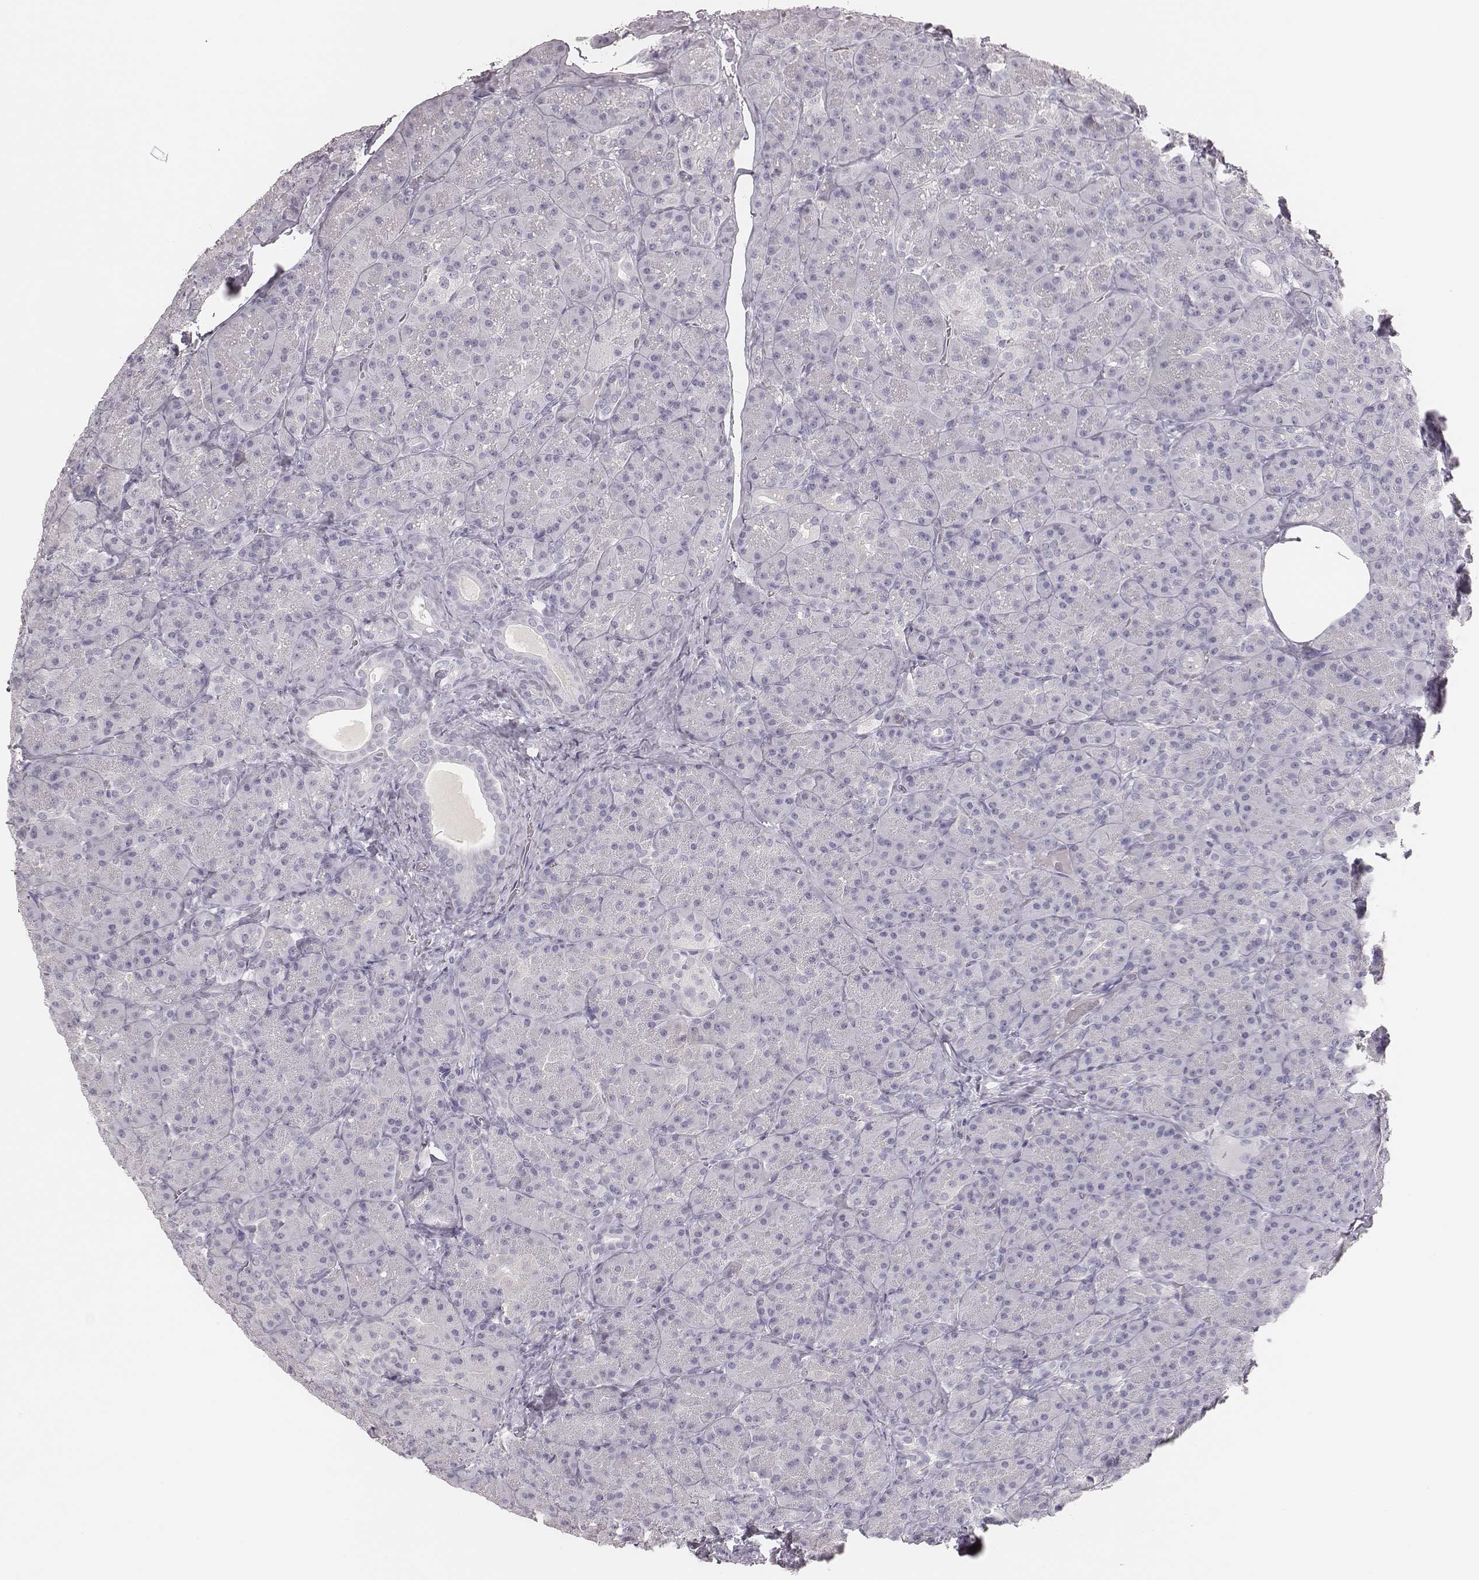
{"staining": {"intensity": "negative", "quantity": "none", "location": "none"}, "tissue": "pancreas", "cell_type": "Exocrine glandular cells", "image_type": "normal", "snomed": [{"axis": "morphology", "description": "Normal tissue, NOS"}, {"axis": "topography", "description": "Pancreas"}], "caption": "IHC micrograph of normal pancreas: pancreas stained with DAB shows no significant protein staining in exocrine glandular cells.", "gene": "MYH6", "patient": {"sex": "male", "age": 57}}